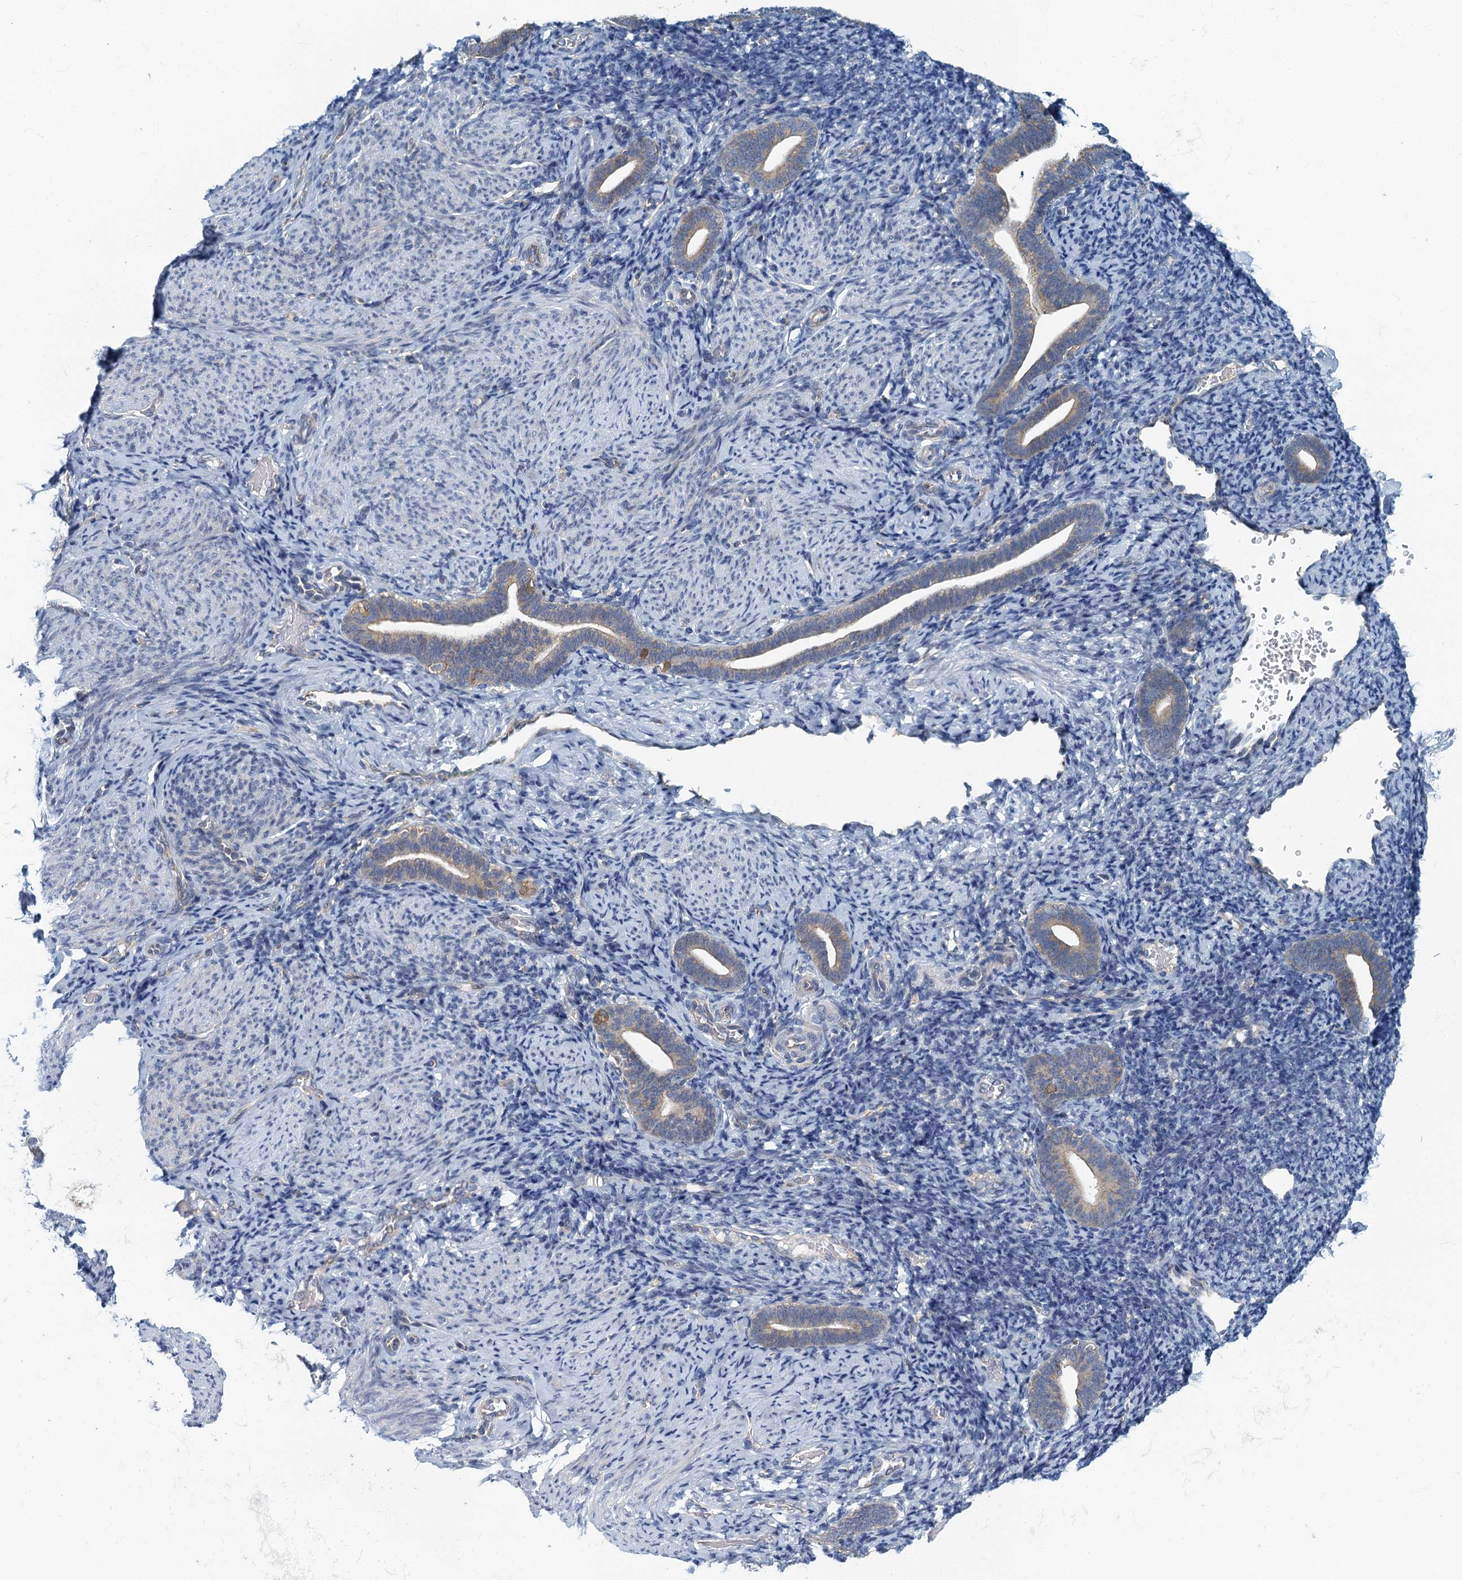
{"staining": {"intensity": "negative", "quantity": "none", "location": "none"}, "tissue": "endometrium", "cell_type": "Cells in endometrial stroma", "image_type": "normal", "snomed": [{"axis": "morphology", "description": "Normal tissue, NOS"}, {"axis": "topography", "description": "Endometrium"}], "caption": "This is a histopathology image of immunohistochemistry staining of normal endometrium, which shows no expression in cells in endometrial stroma.", "gene": "NCKAP1L", "patient": {"sex": "female", "age": 51}}